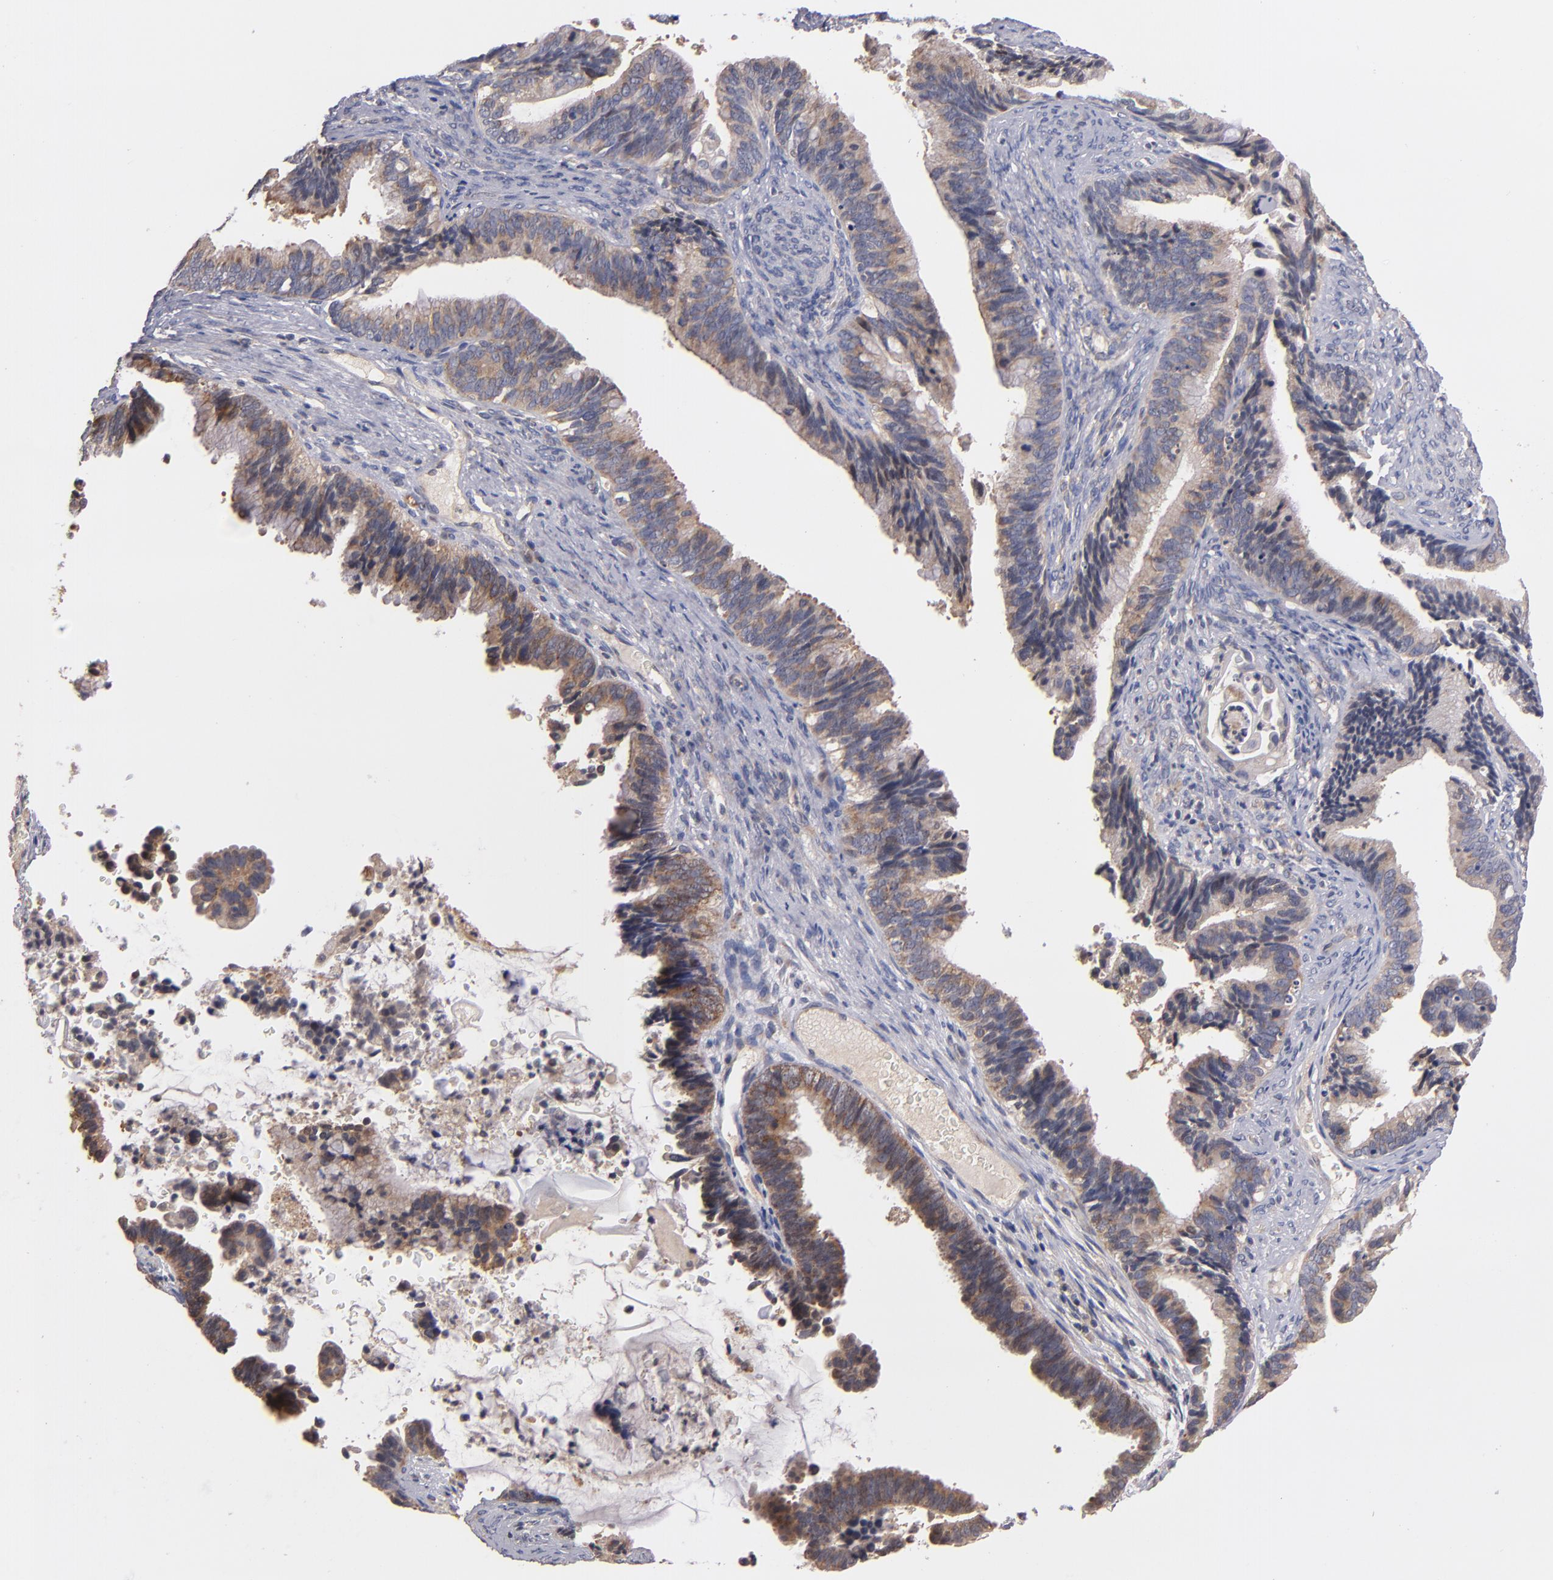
{"staining": {"intensity": "moderate", "quantity": "25%-75%", "location": "cytoplasmic/membranous"}, "tissue": "cervical cancer", "cell_type": "Tumor cells", "image_type": "cancer", "snomed": [{"axis": "morphology", "description": "Adenocarcinoma, NOS"}, {"axis": "topography", "description": "Cervix"}], "caption": "Cervical adenocarcinoma stained with IHC reveals moderate cytoplasmic/membranous positivity in about 25%-75% of tumor cells.", "gene": "UPF3B", "patient": {"sex": "female", "age": 47}}